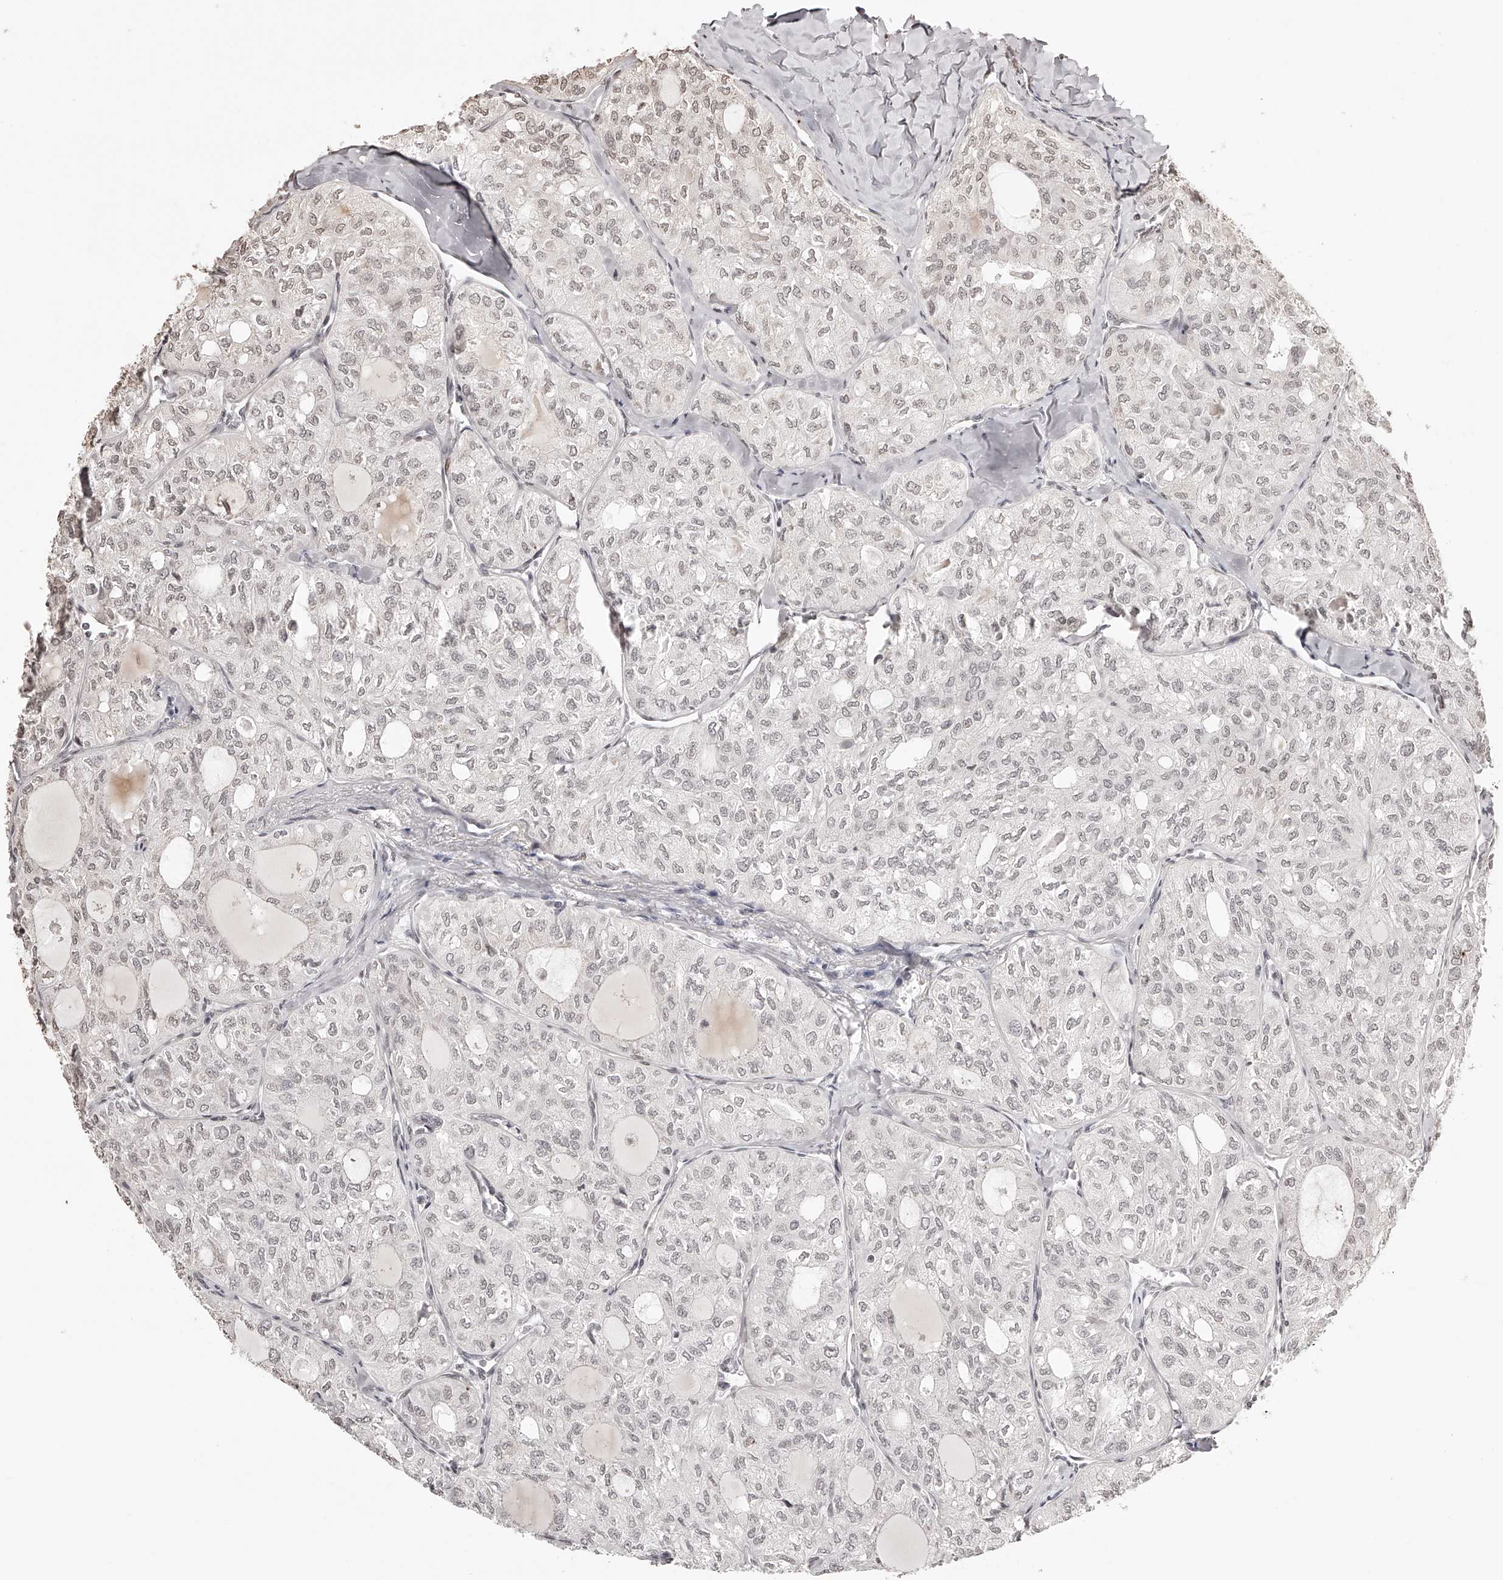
{"staining": {"intensity": "weak", "quantity": ">75%", "location": "nuclear"}, "tissue": "thyroid cancer", "cell_type": "Tumor cells", "image_type": "cancer", "snomed": [{"axis": "morphology", "description": "Follicular adenoma carcinoma, NOS"}, {"axis": "topography", "description": "Thyroid gland"}], "caption": "Immunohistochemistry micrograph of thyroid cancer (follicular adenoma carcinoma) stained for a protein (brown), which displays low levels of weak nuclear expression in approximately >75% of tumor cells.", "gene": "ZNF503", "patient": {"sex": "male", "age": 75}}